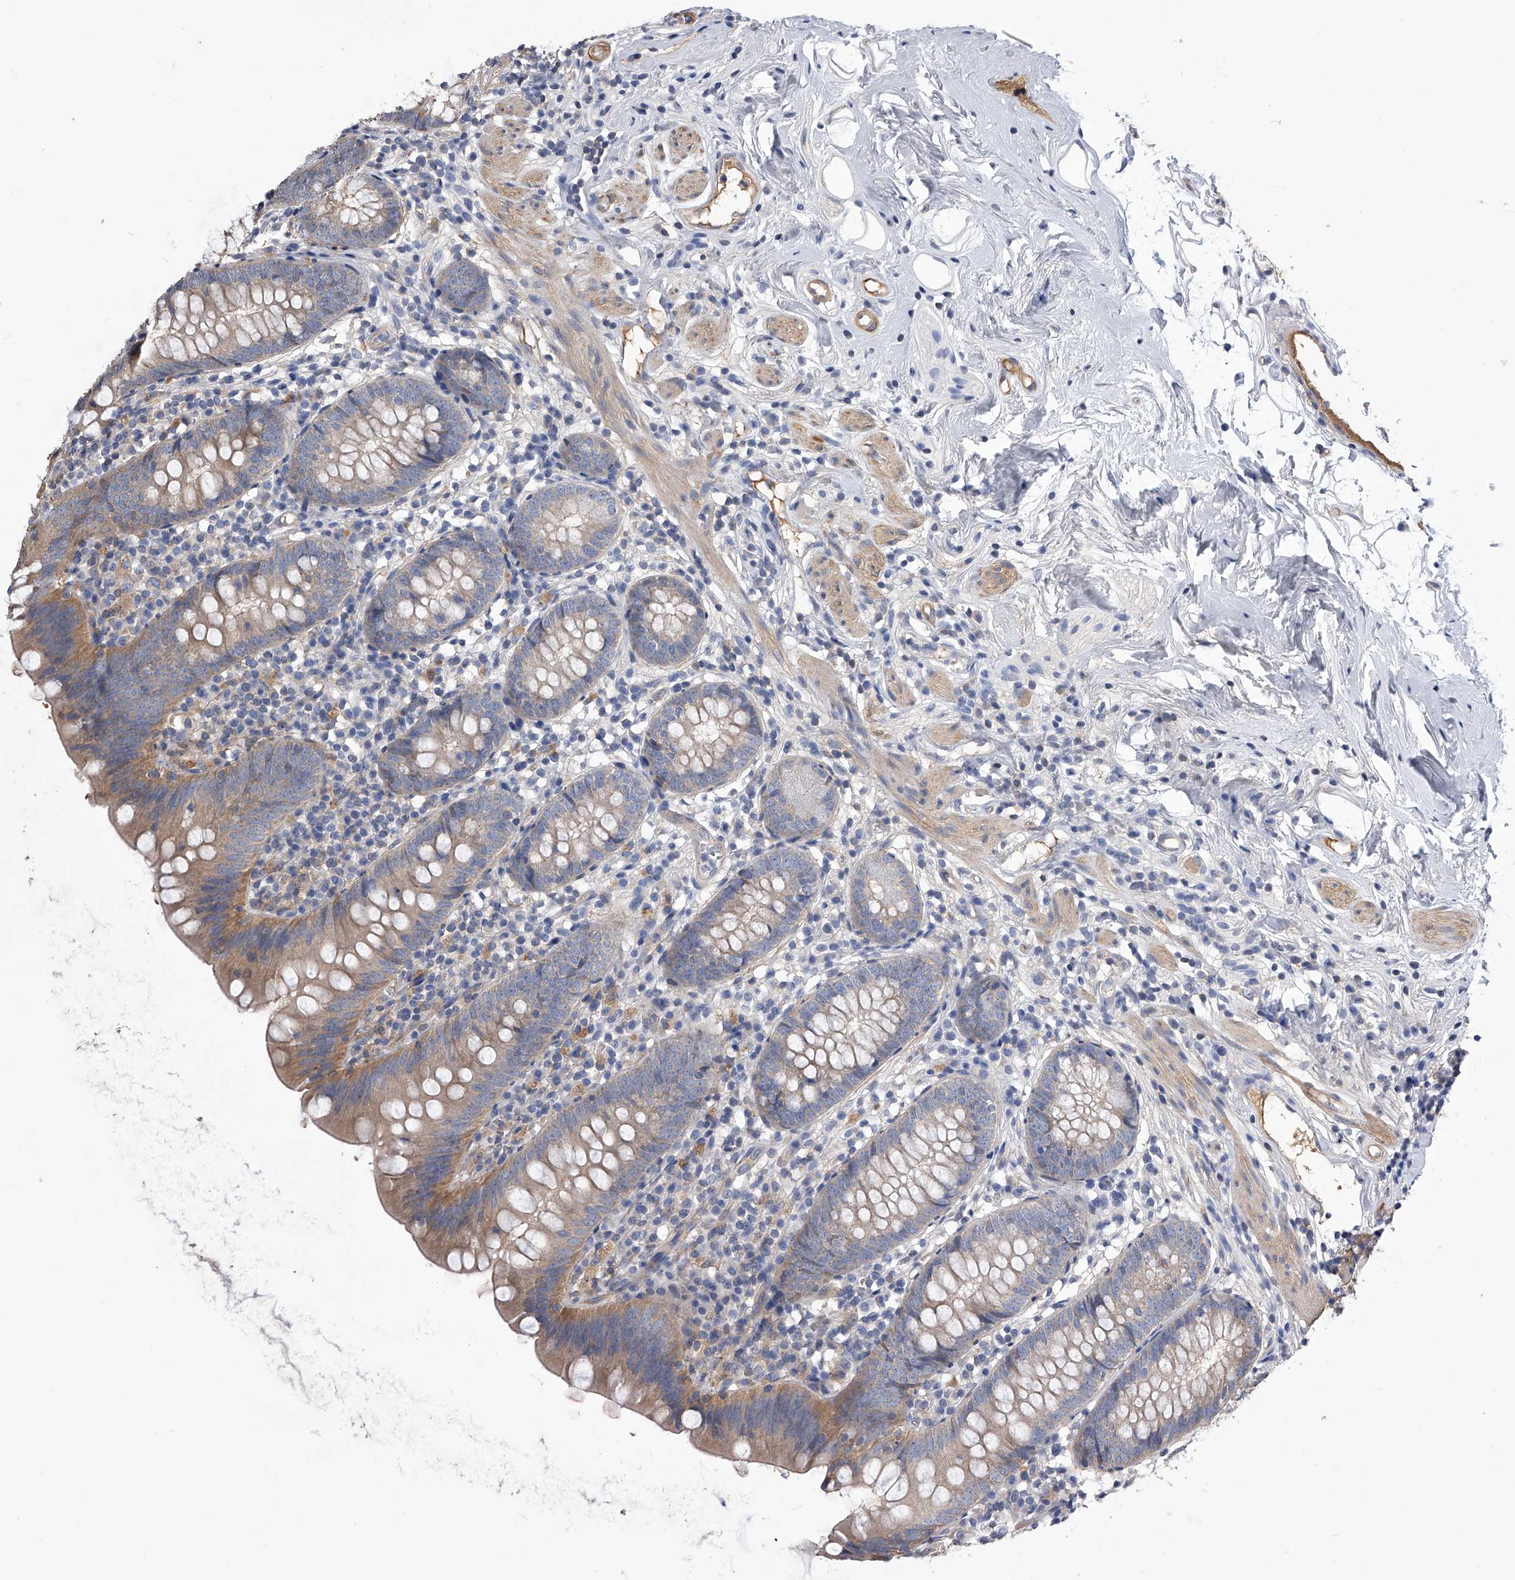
{"staining": {"intensity": "moderate", "quantity": "<25%", "location": "cytoplasmic/membranous"}, "tissue": "appendix", "cell_type": "Glandular cells", "image_type": "normal", "snomed": [{"axis": "morphology", "description": "Normal tissue, NOS"}, {"axis": "topography", "description": "Appendix"}], "caption": "An immunohistochemistry (IHC) histopathology image of normal tissue is shown. Protein staining in brown shows moderate cytoplasmic/membranous positivity in appendix within glandular cells.", "gene": "CUL7", "patient": {"sex": "female", "age": 62}}